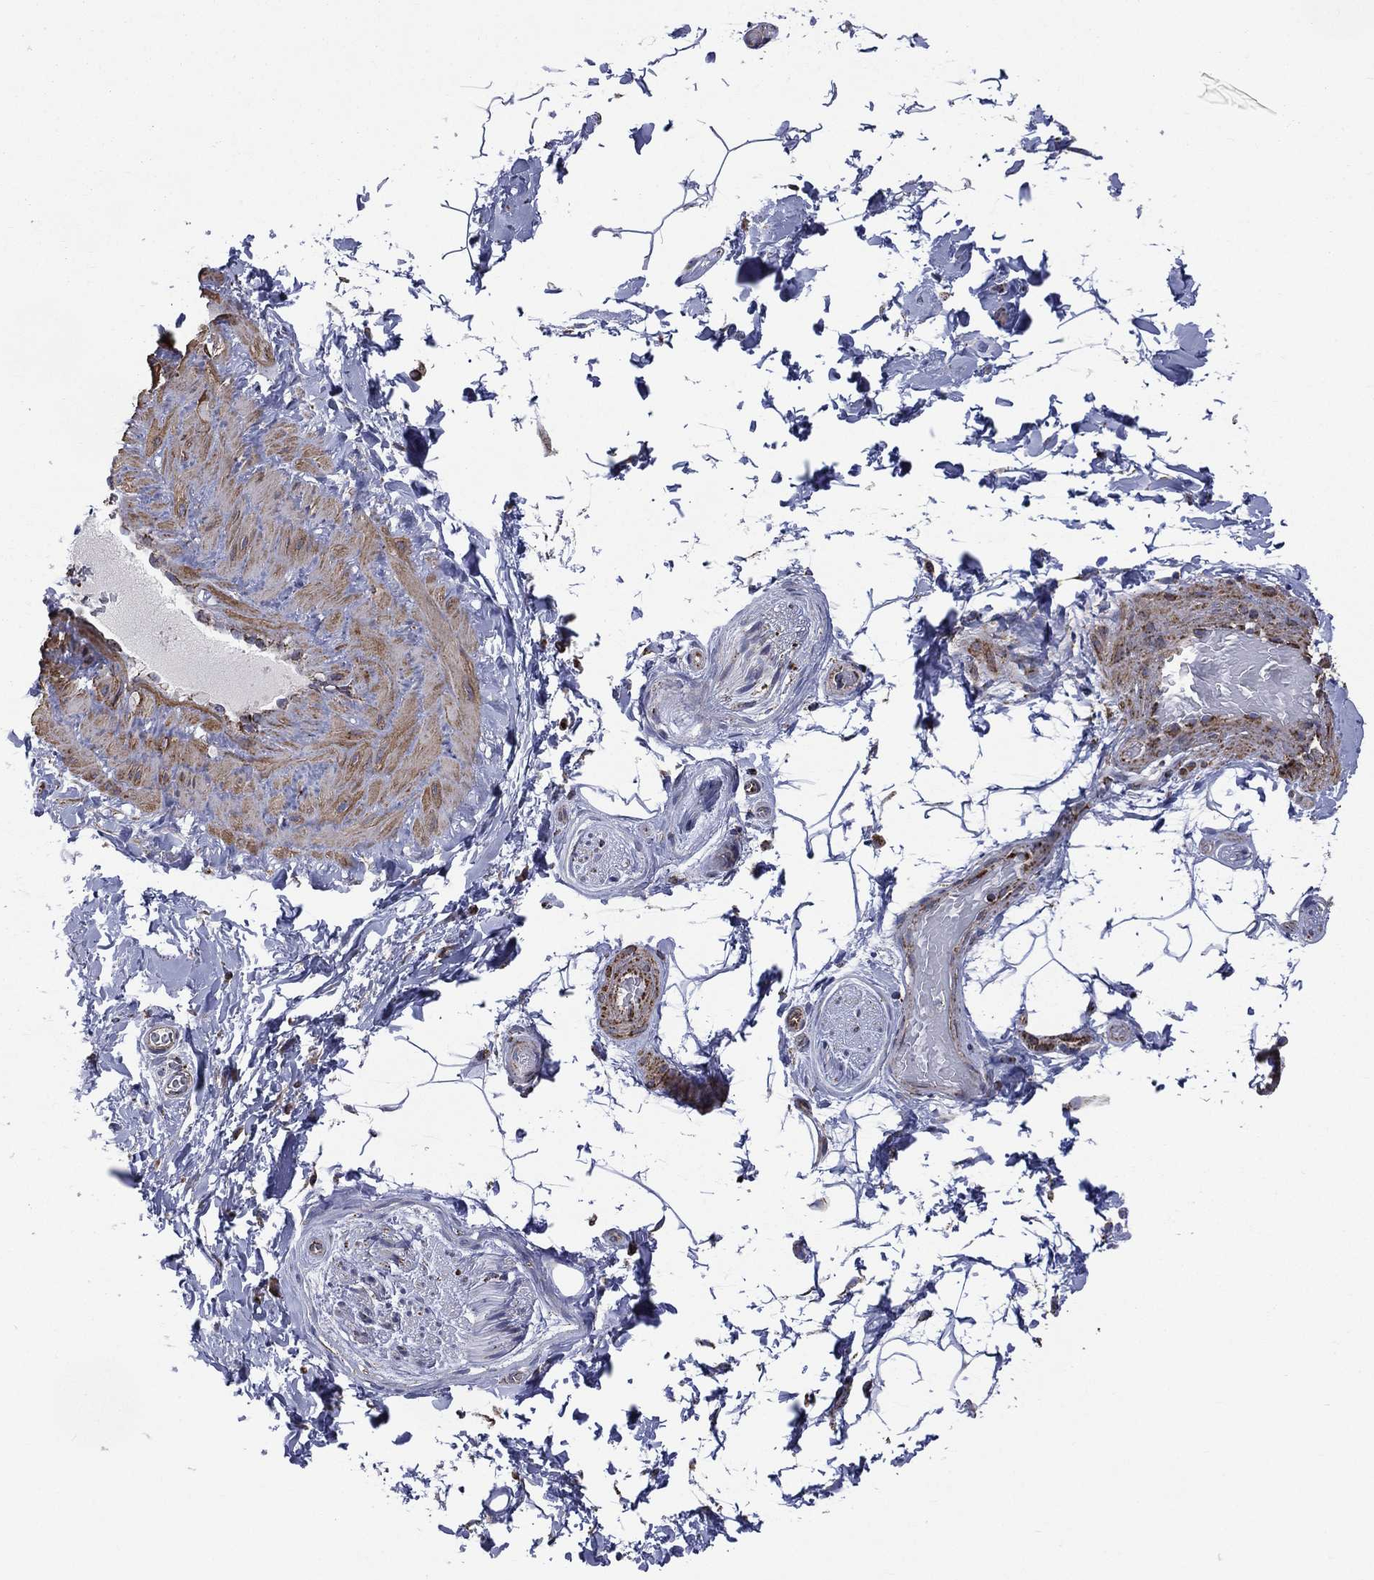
{"staining": {"intensity": "negative", "quantity": "none", "location": "none"}, "tissue": "adipose tissue", "cell_type": "Adipocytes", "image_type": "normal", "snomed": [{"axis": "morphology", "description": "Normal tissue, NOS"}, {"axis": "topography", "description": "Soft tissue"}, {"axis": "topography", "description": "Vascular tissue"}], "caption": "This is an immunohistochemistry image of normal adipose tissue. There is no staining in adipocytes.", "gene": "GOT2", "patient": {"sex": "male", "age": 41}}